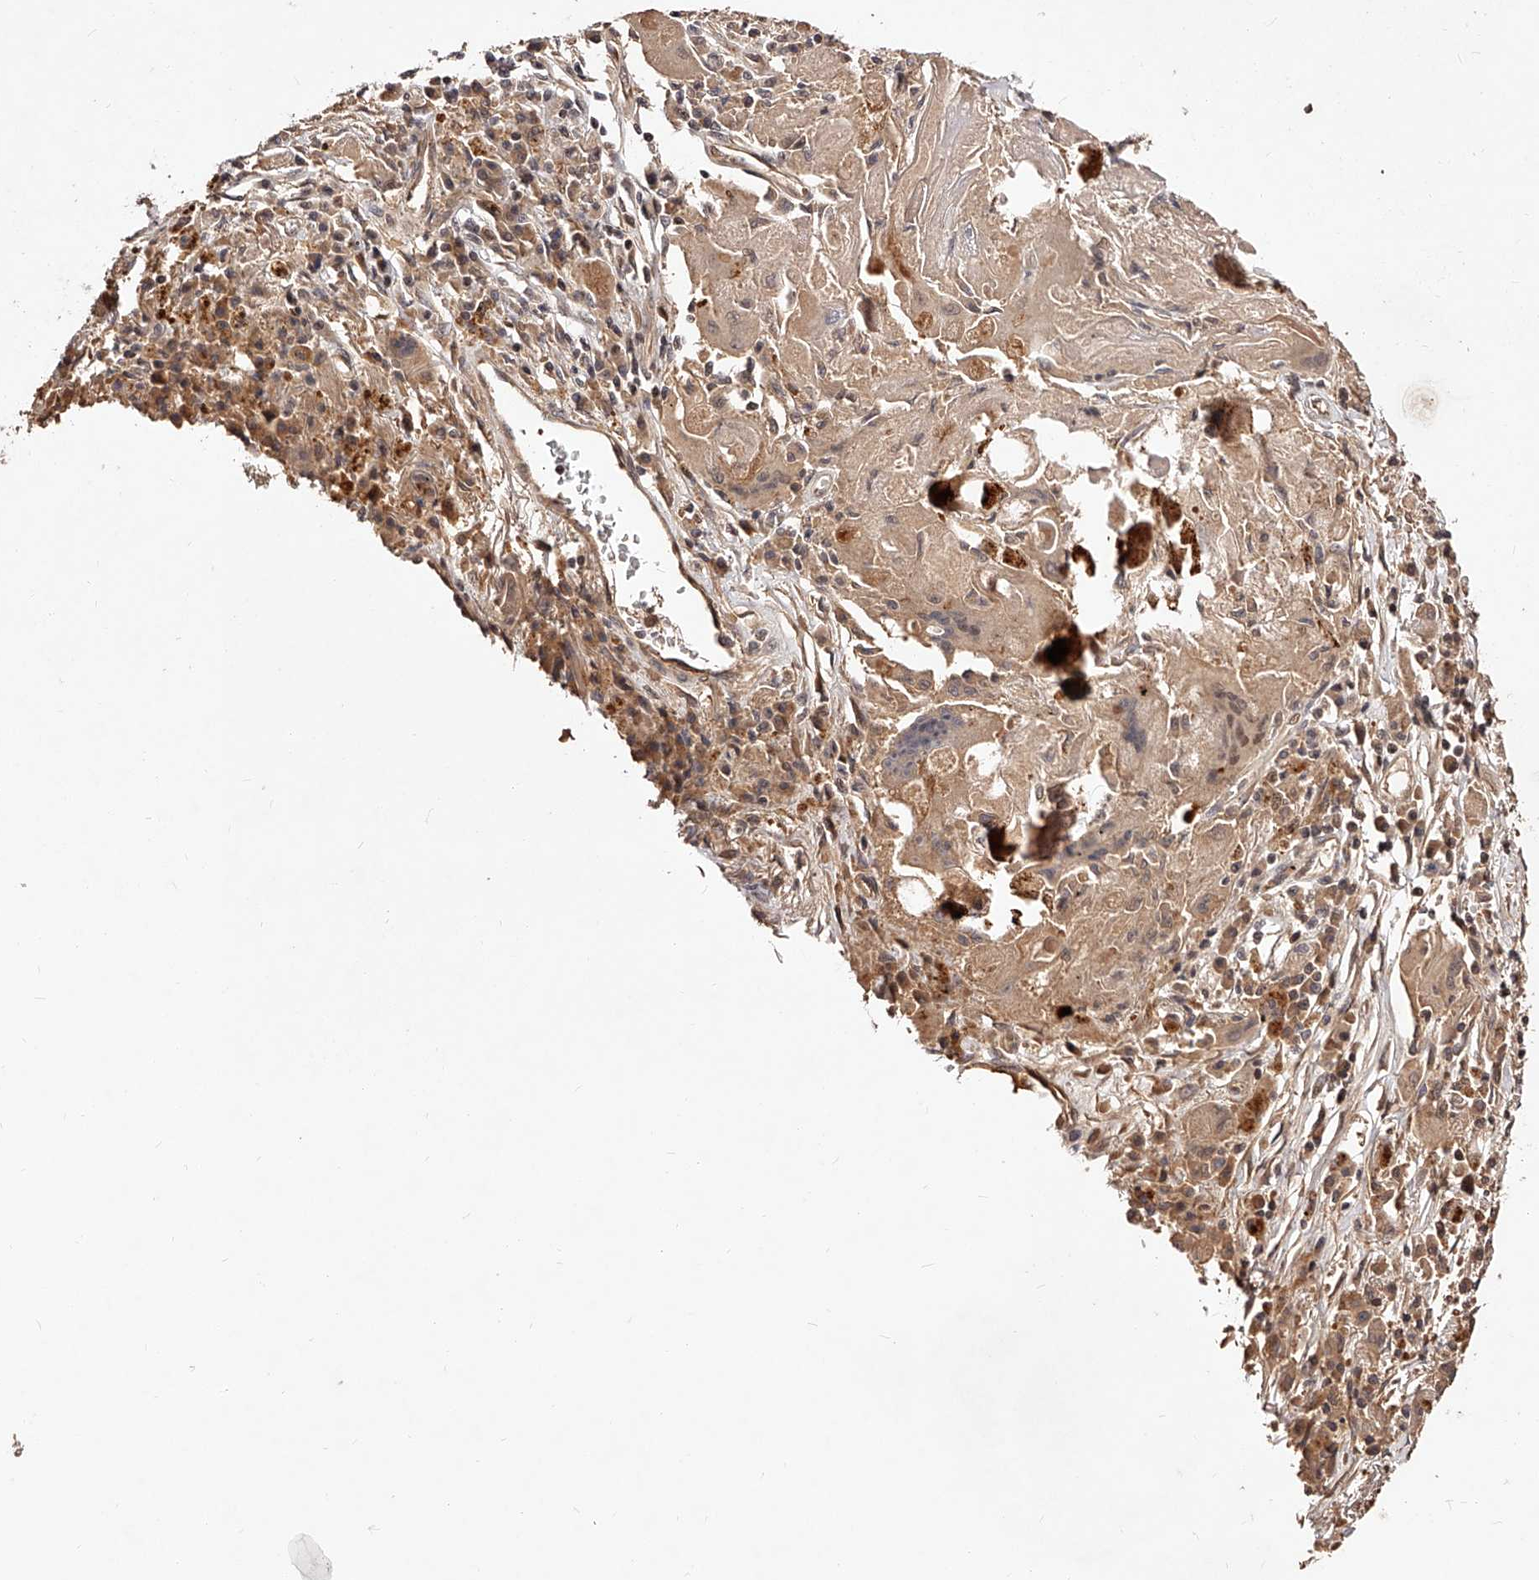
{"staining": {"intensity": "weak", "quantity": ">75%", "location": "cytoplasmic/membranous,nuclear"}, "tissue": "lung cancer", "cell_type": "Tumor cells", "image_type": "cancer", "snomed": [{"axis": "morphology", "description": "Squamous cell carcinoma, NOS"}, {"axis": "topography", "description": "Lung"}], "caption": "A photomicrograph of human lung squamous cell carcinoma stained for a protein exhibits weak cytoplasmic/membranous and nuclear brown staining in tumor cells. Using DAB (3,3'-diaminobenzidine) (brown) and hematoxylin (blue) stains, captured at high magnification using brightfield microscopy.", "gene": "CUL7", "patient": {"sex": "male", "age": 61}}